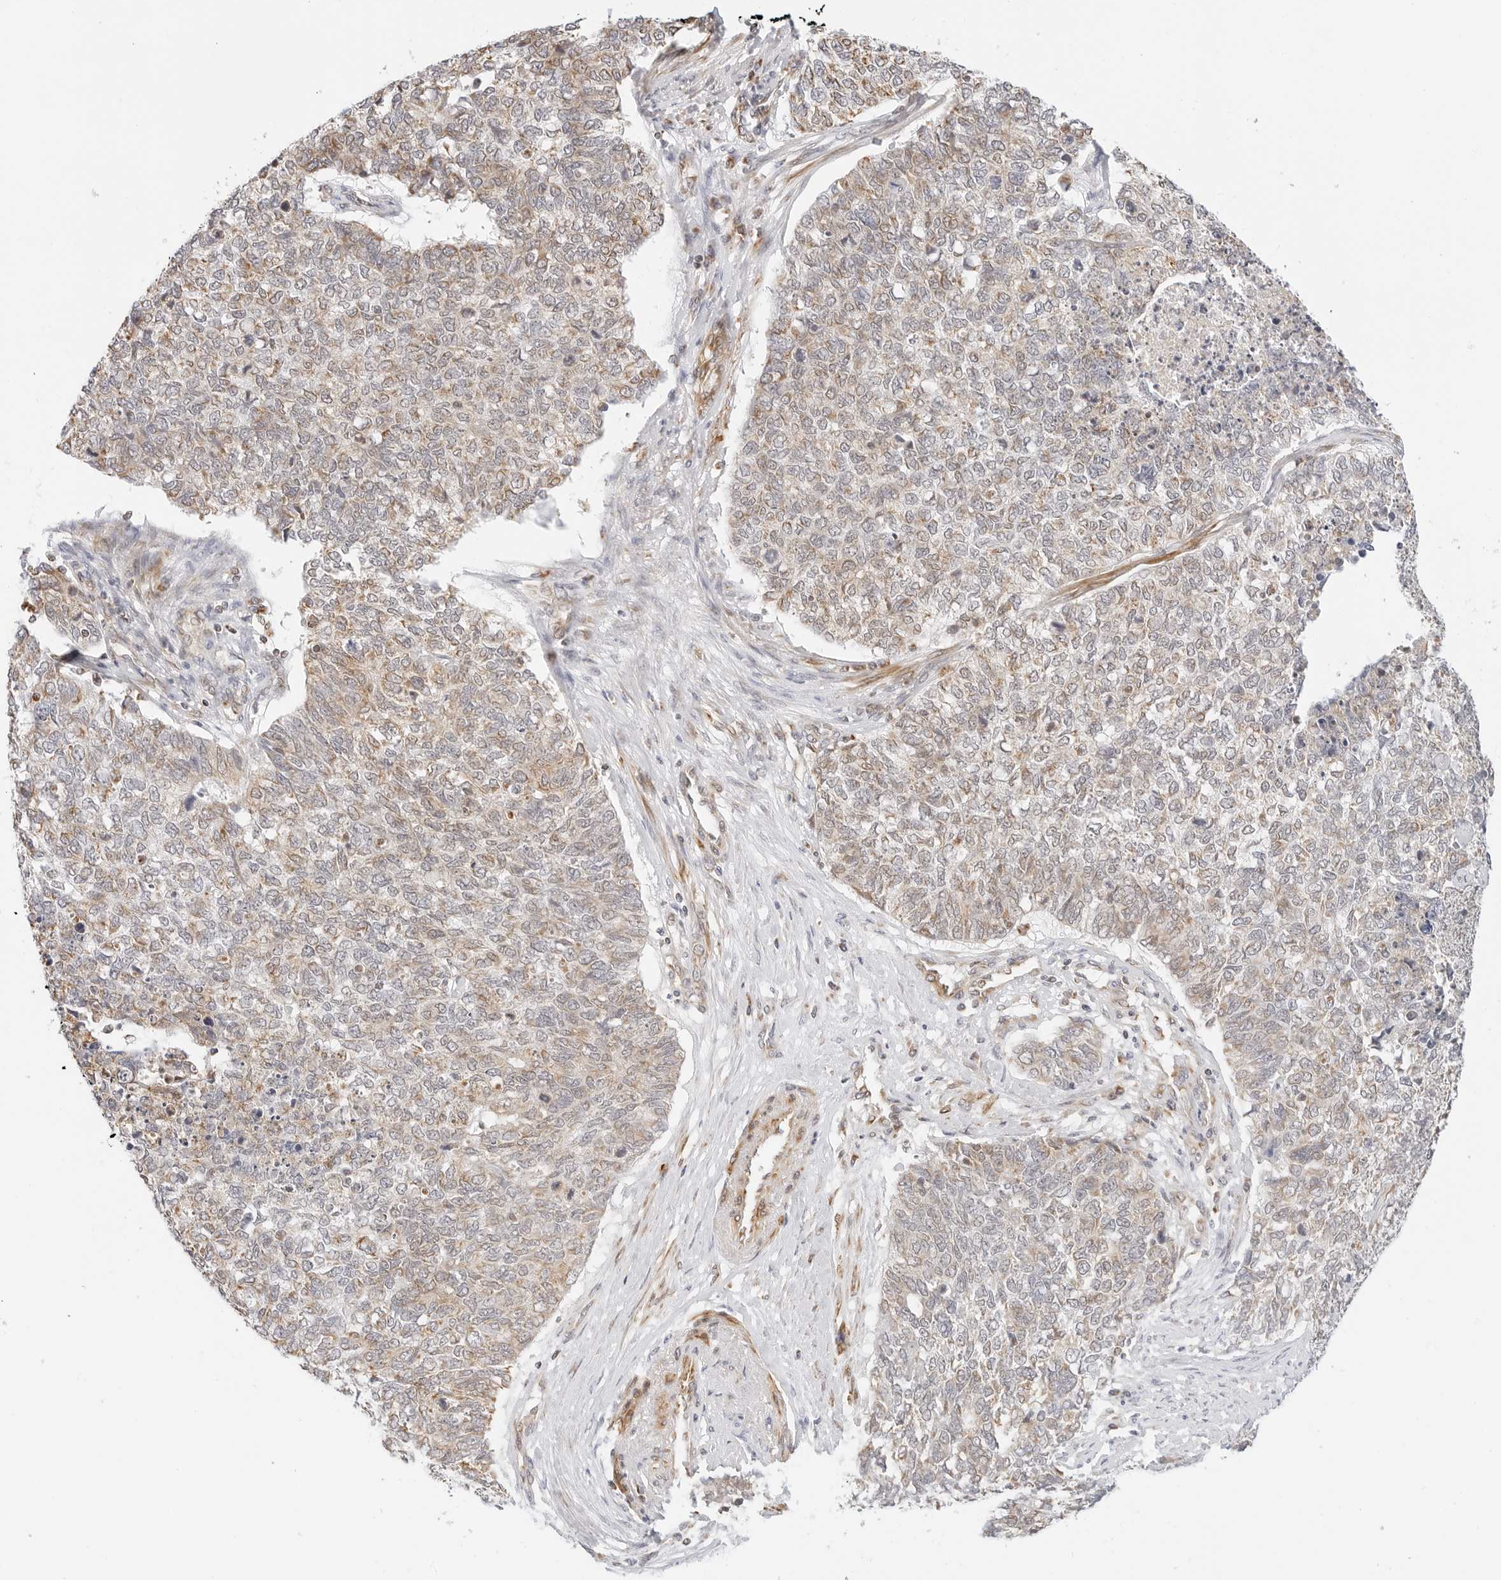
{"staining": {"intensity": "weak", "quantity": "<25%", "location": "cytoplasmic/membranous"}, "tissue": "cervical cancer", "cell_type": "Tumor cells", "image_type": "cancer", "snomed": [{"axis": "morphology", "description": "Squamous cell carcinoma, NOS"}, {"axis": "topography", "description": "Cervix"}], "caption": "Histopathology image shows no significant protein expression in tumor cells of cervical cancer (squamous cell carcinoma). (Stains: DAB IHC with hematoxylin counter stain, Microscopy: brightfield microscopy at high magnification).", "gene": "GORAB", "patient": {"sex": "female", "age": 63}}